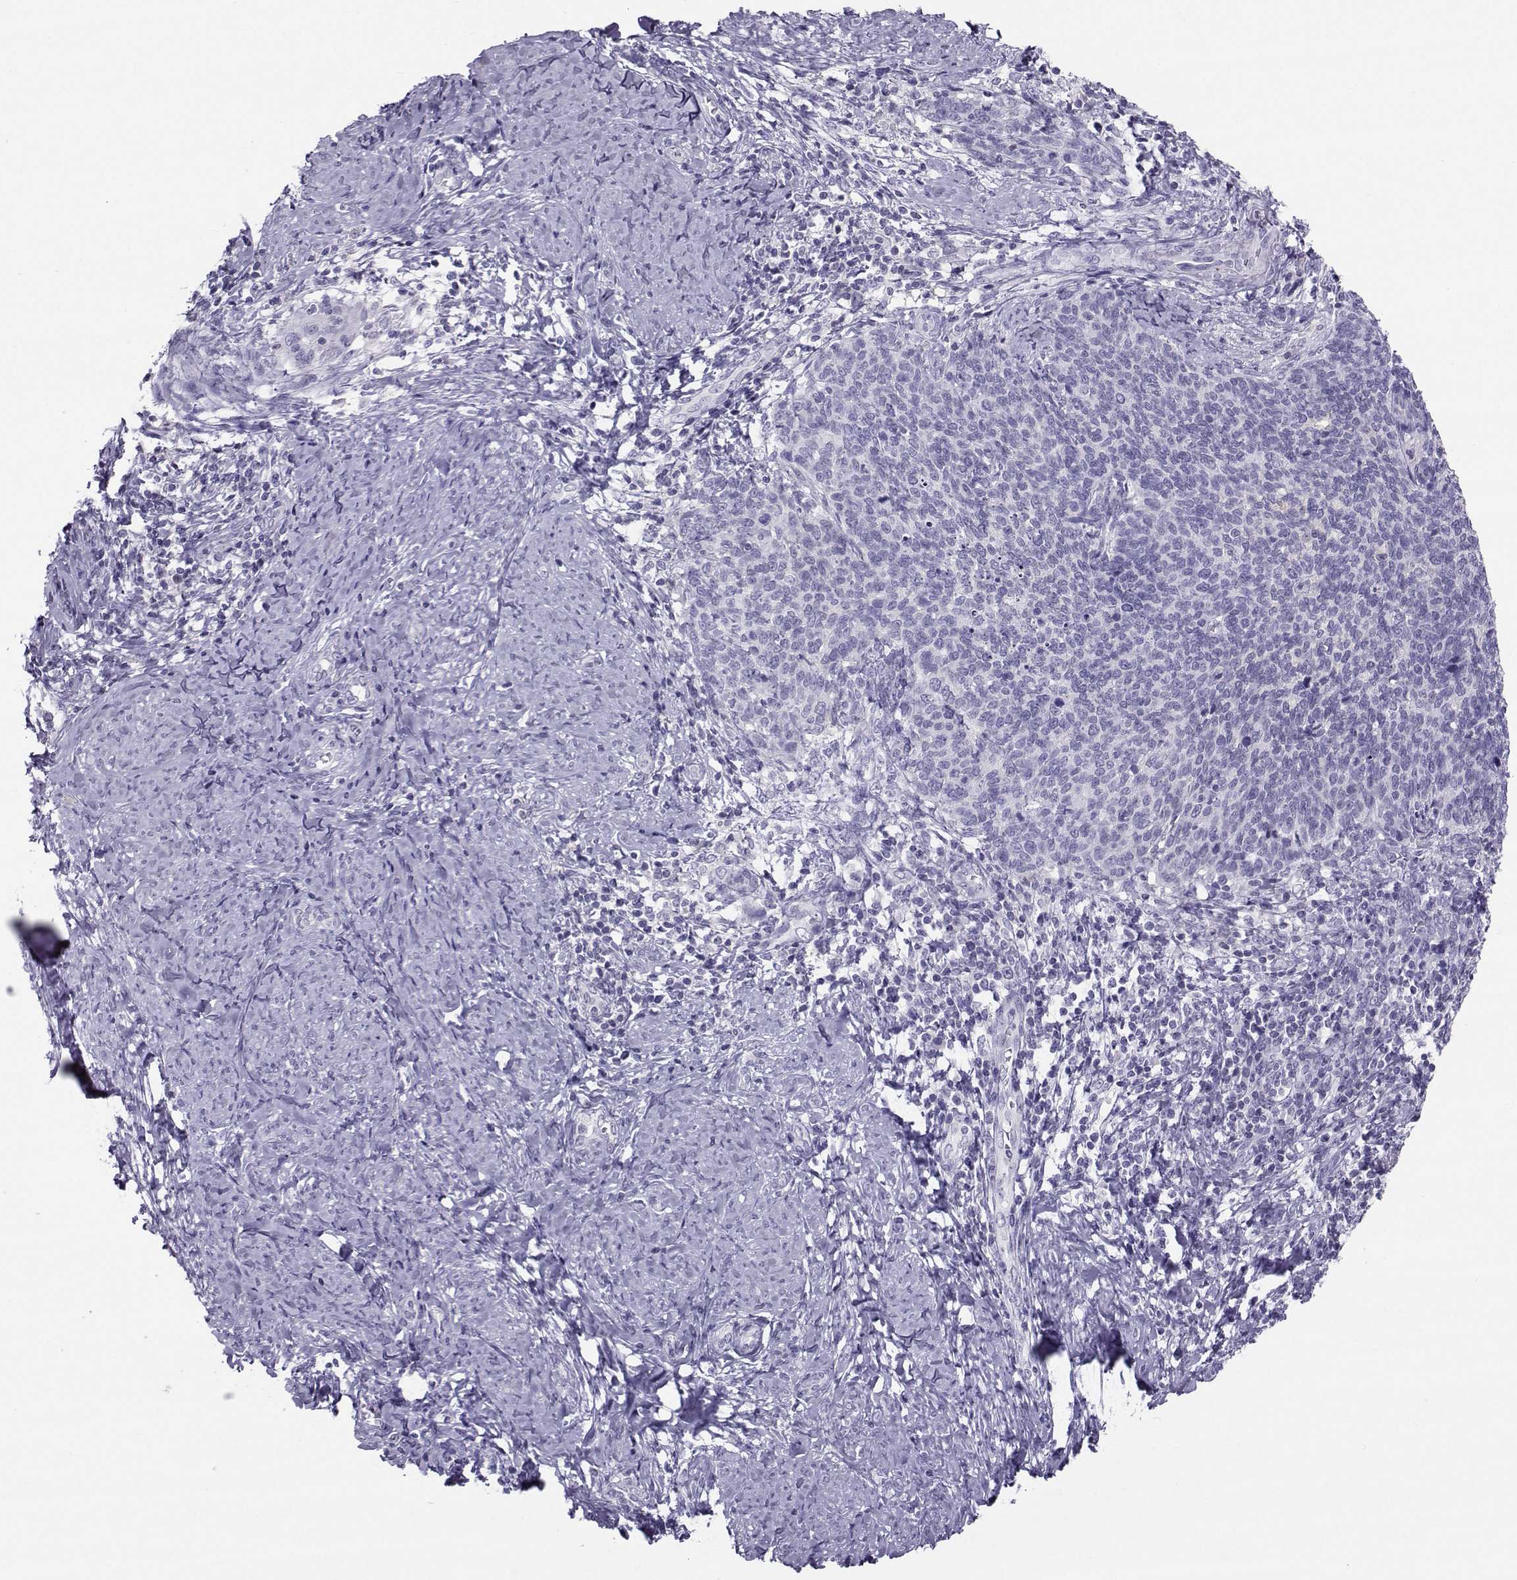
{"staining": {"intensity": "negative", "quantity": "none", "location": "none"}, "tissue": "cervical cancer", "cell_type": "Tumor cells", "image_type": "cancer", "snomed": [{"axis": "morphology", "description": "Normal tissue, NOS"}, {"axis": "morphology", "description": "Squamous cell carcinoma, NOS"}, {"axis": "topography", "description": "Cervix"}], "caption": "This is a image of immunohistochemistry (IHC) staining of squamous cell carcinoma (cervical), which shows no positivity in tumor cells.", "gene": "PGK1", "patient": {"sex": "female", "age": 39}}